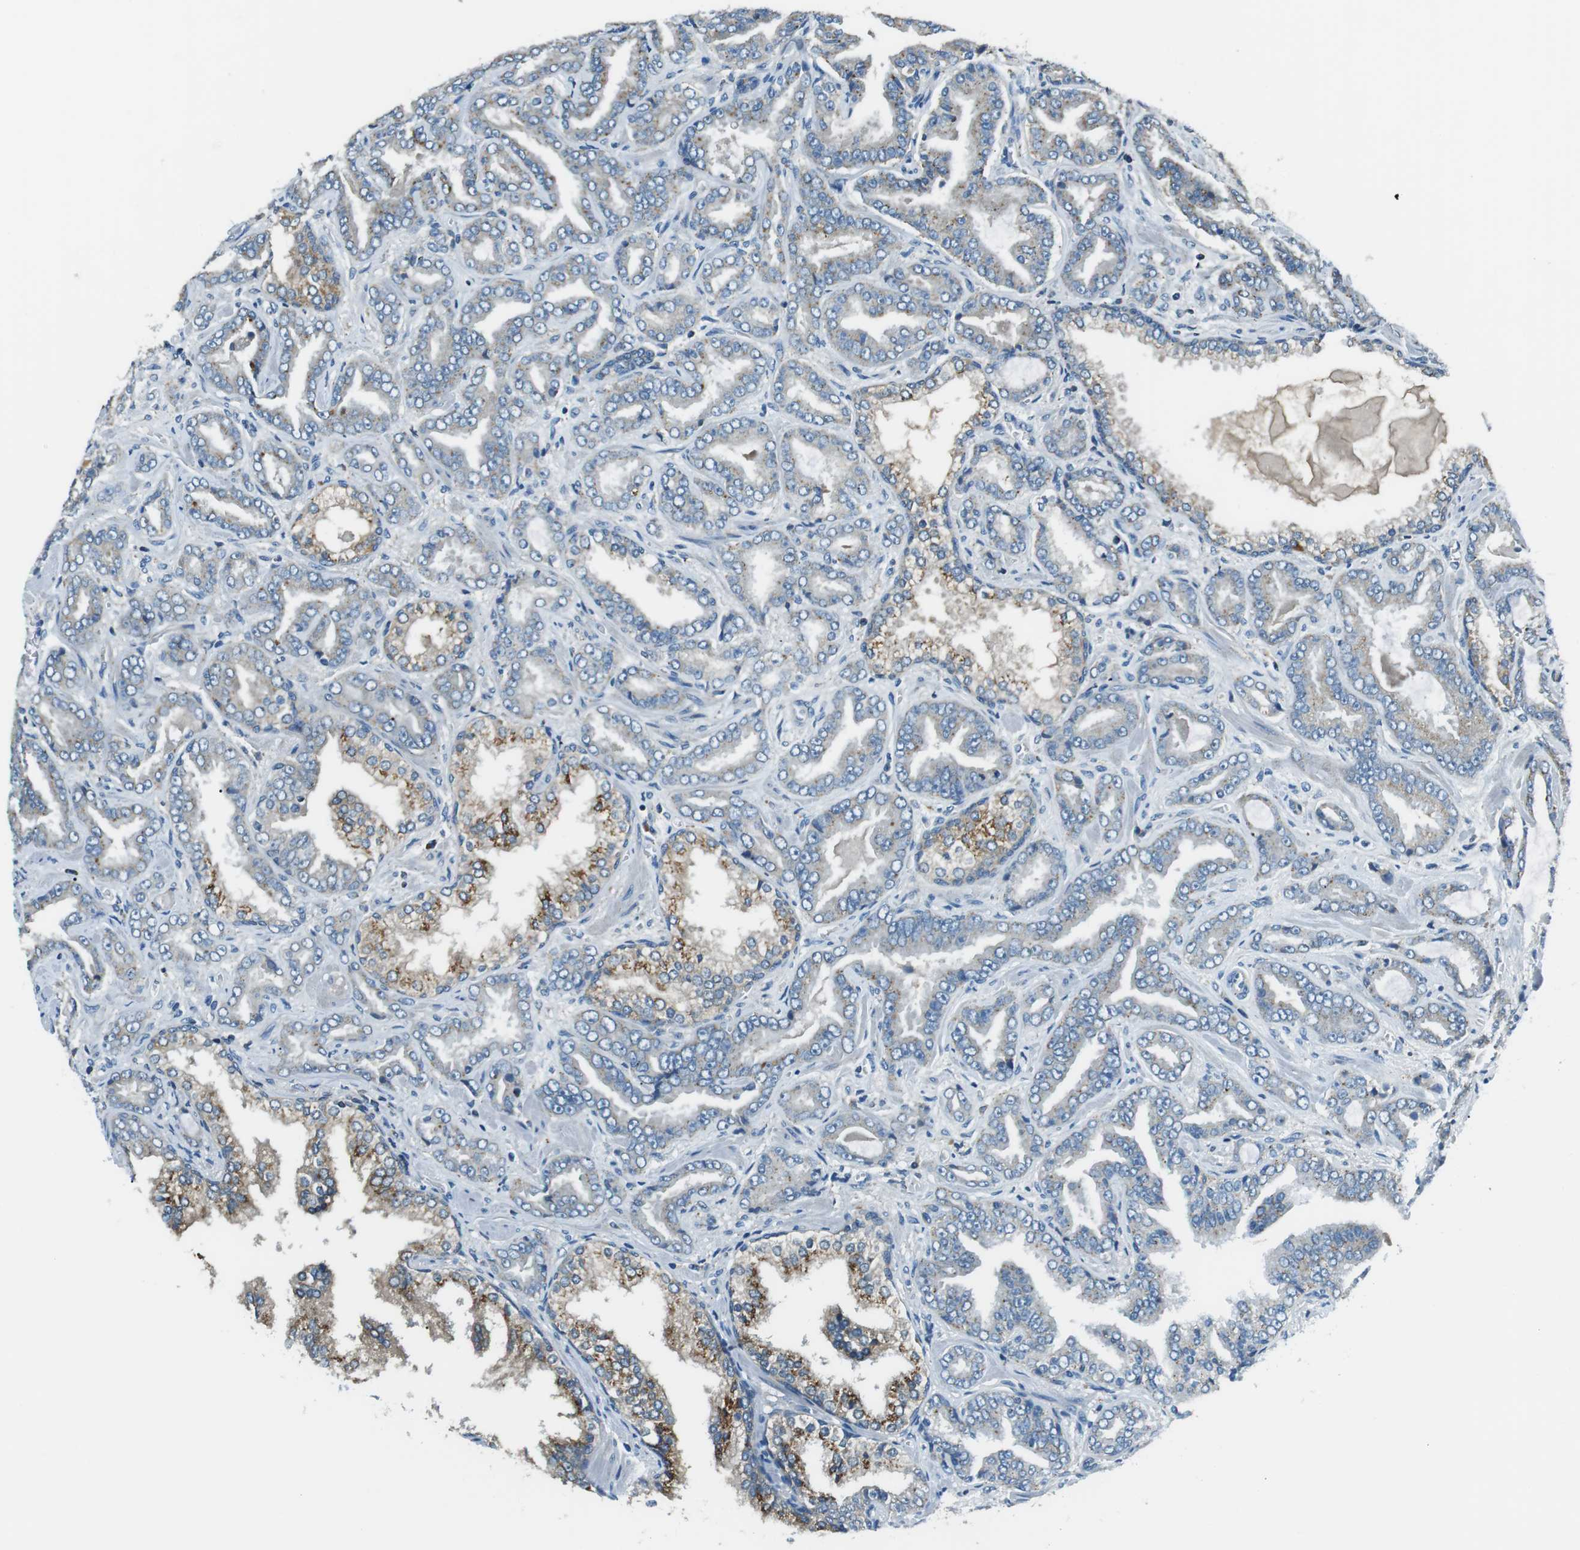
{"staining": {"intensity": "negative", "quantity": "none", "location": "none"}, "tissue": "prostate cancer", "cell_type": "Tumor cells", "image_type": "cancer", "snomed": [{"axis": "morphology", "description": "Adenocarcinoma, Low grade"}, {"axis": "topography", "description": "Prostate"}], "caption": "This is a histopathology image of IHC staining of adenocarcinoma (low-grade) (prostate), which shows no expression in tumor cells. The staining is performed using DAB (3,3'-diaminobenzidine) brown chromogen with nuclei counter-stained in using hematoxylin.", "gene": "FAM3B", "patient": {"sex": "male", "age": 60}}